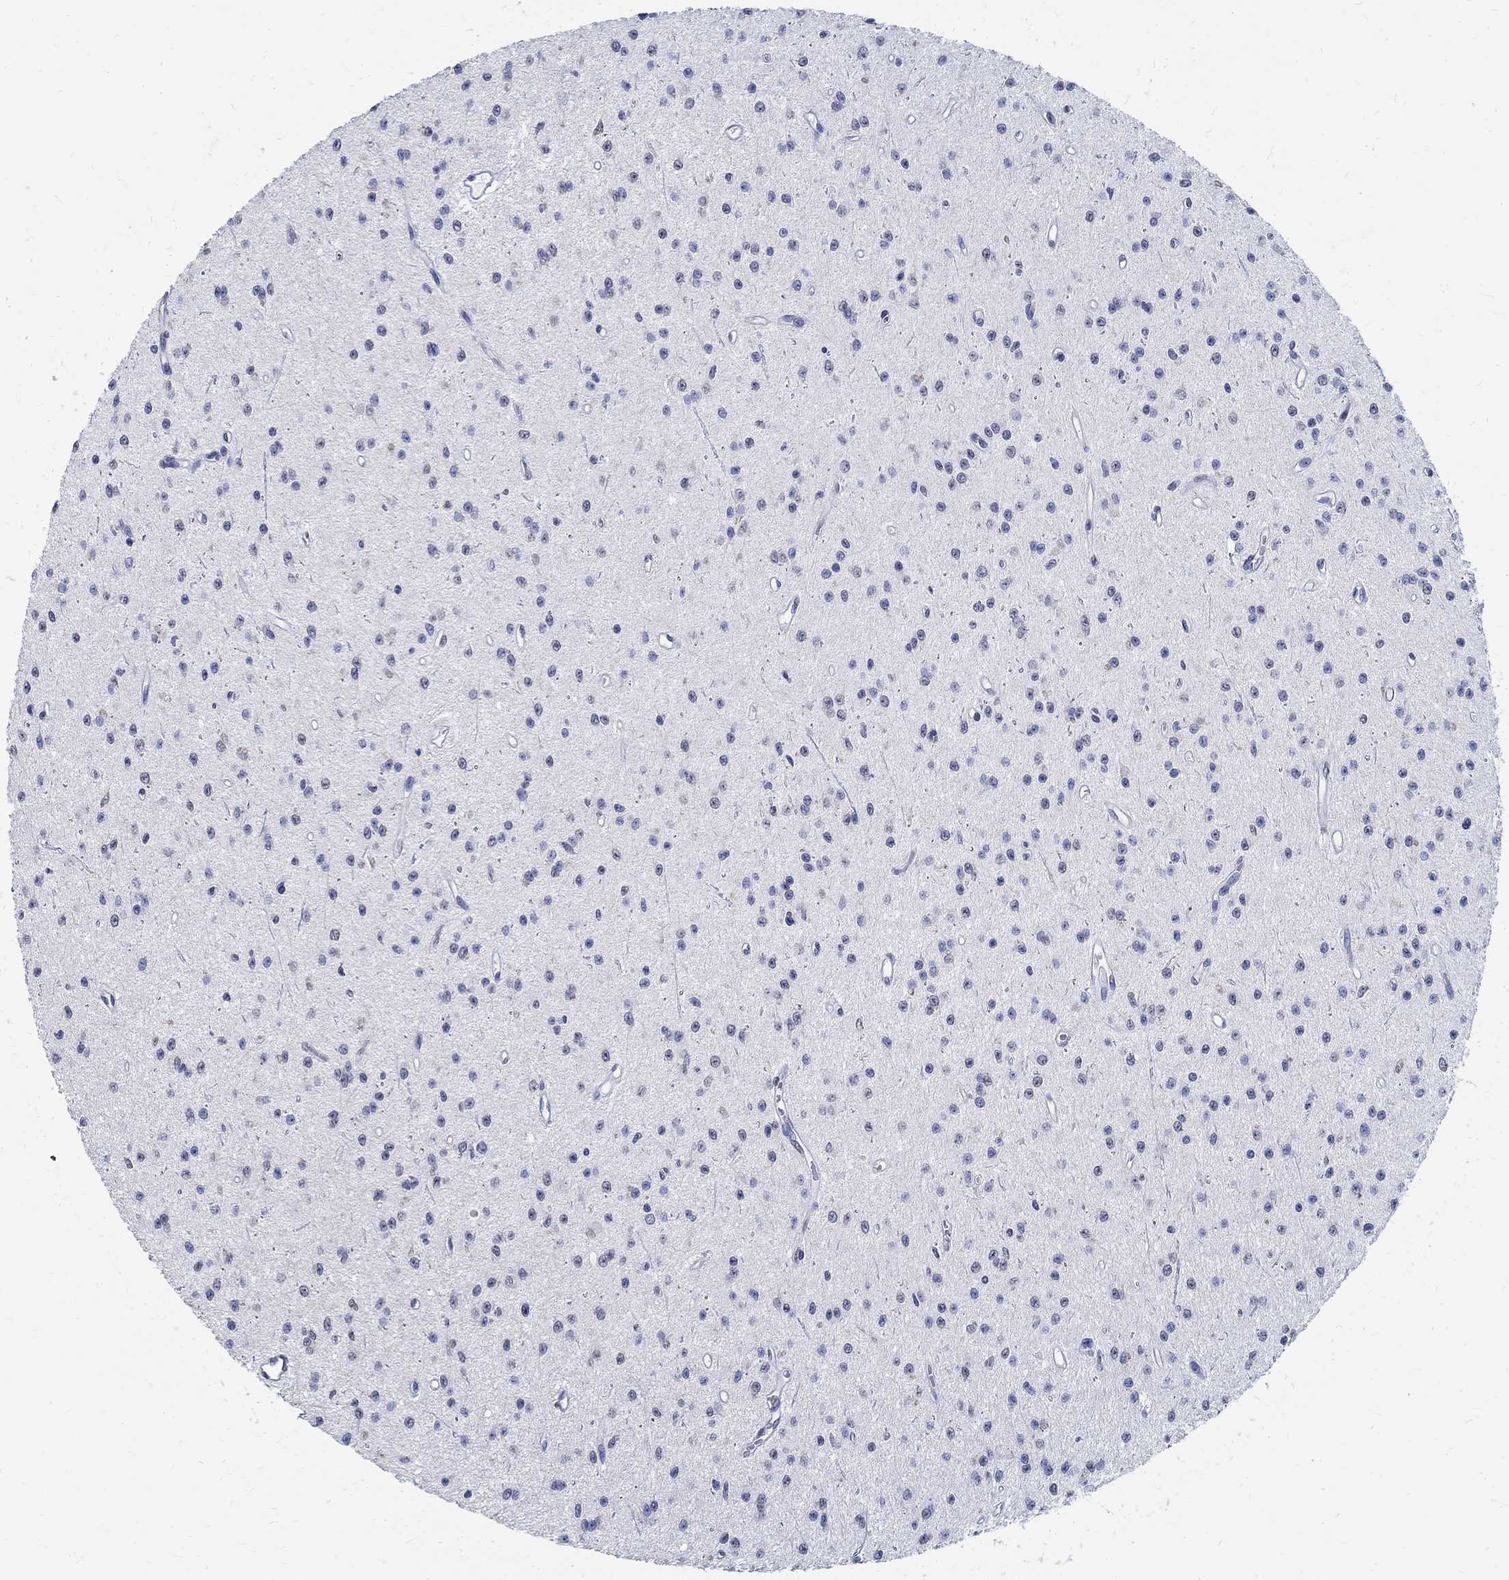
{"staining": {"intensity": "negative", "quantity": "none", "location": "none"}, "tissue": "glioma", "cell_type": "Tumor cells", "image_type": "cancer", "snomed": [{"axis": "morphology", "description": "Glioma, malignant, Low grade"}, {"axis": "topography", "description": "Brain"}], "caption": "The photomicrograph shows no staining of tumor cells in glioma.", "gene": "TSPAN16", "patient": {"sex": "female", "age": 45}}